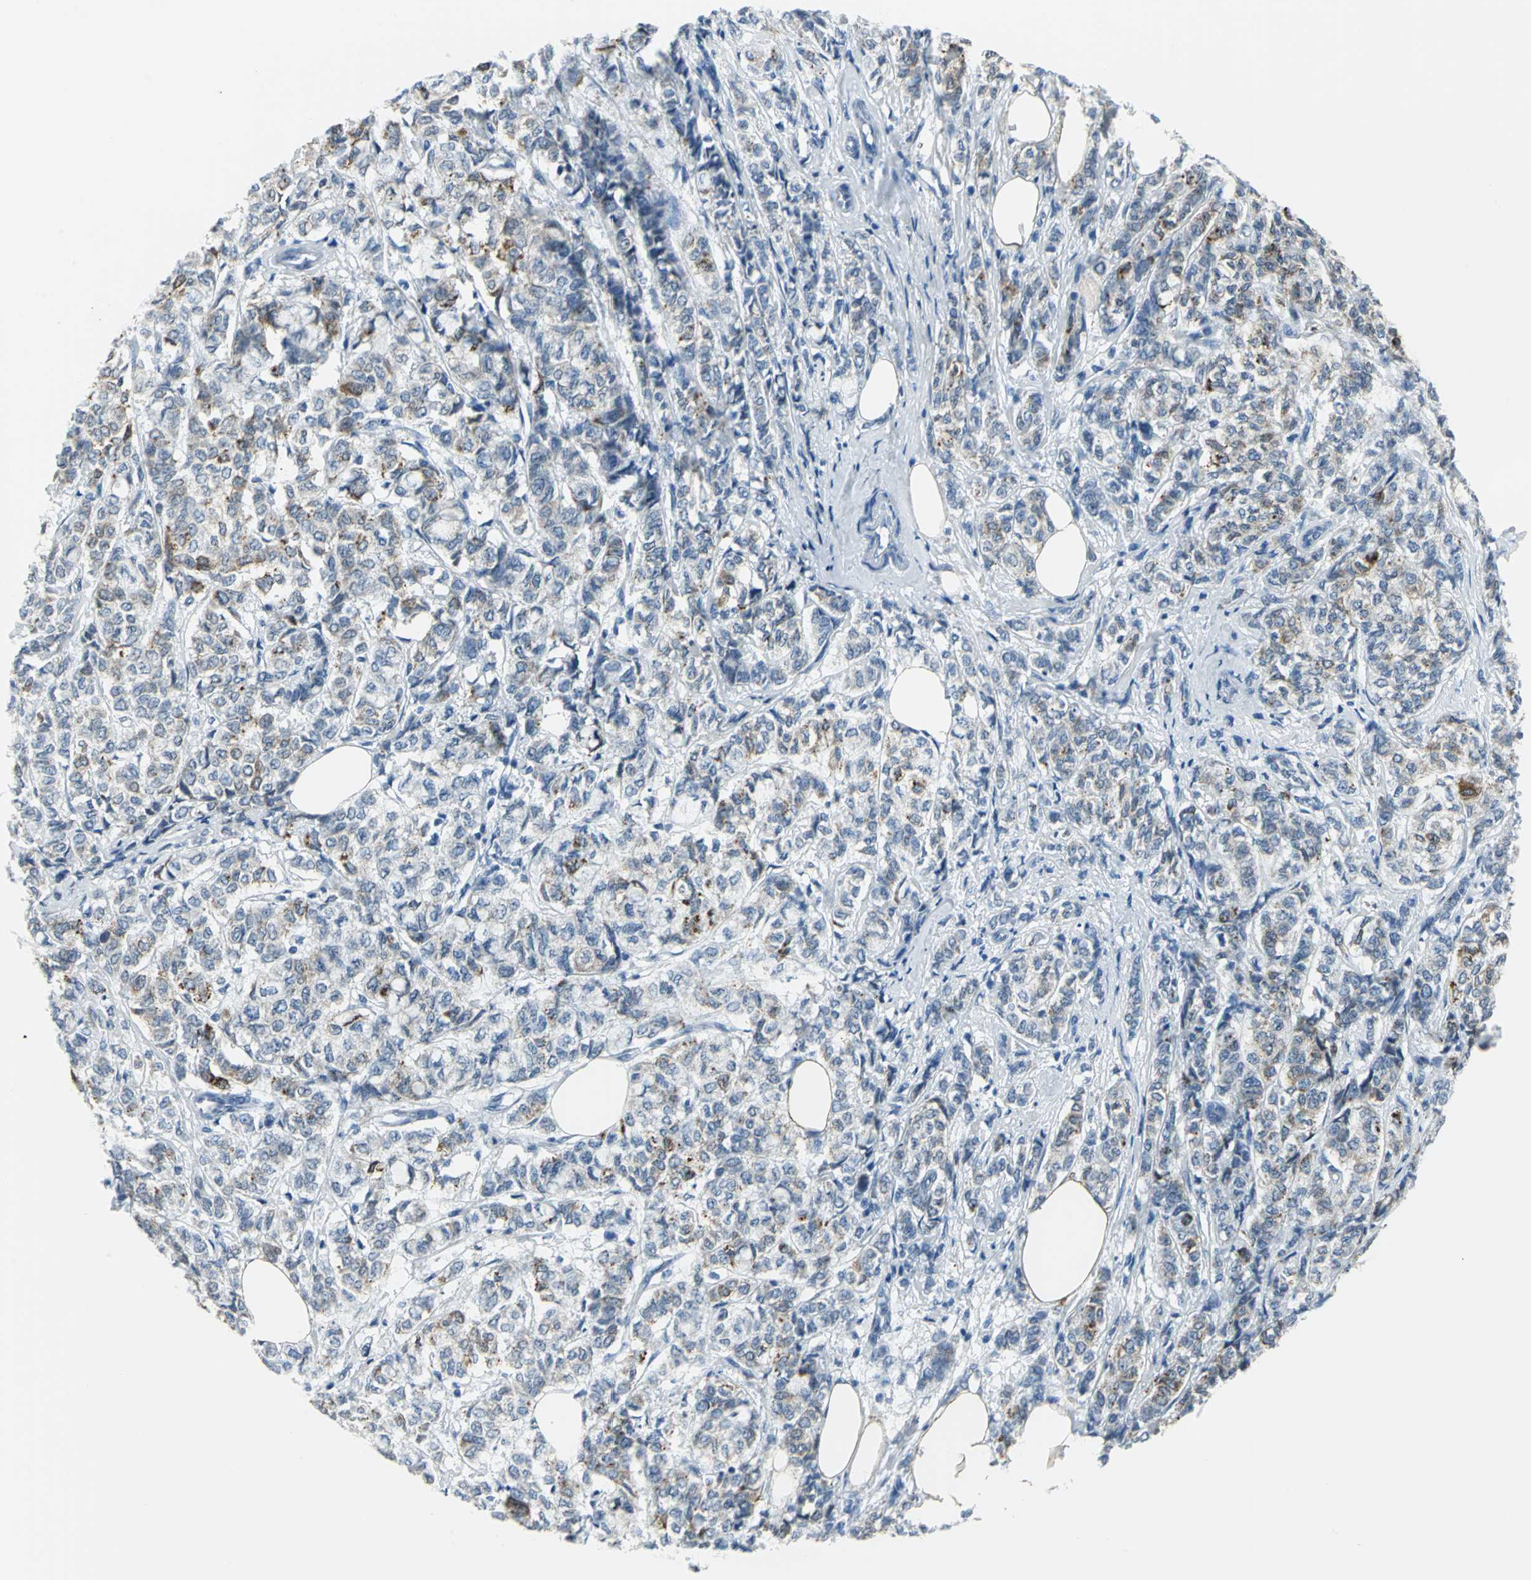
{"staining": {"intensity": "moderate", "quantity": ">75%", "location": "cytoplasmic/membranous"}, "tissue": "breast cancer", "cell_type": "Tumor cells", "image_type": "cancer", "snomed": [{"axis": "morphology", "description": "Lobular carcinoma"}, {"axis": "topography", "description": "Breast"}], "caption": "A high-resolution histopathology image shows immunohistochemistry staining of breast cancer, which reveals moderate cytoplasmic/membranous expression in approximately >75% of tumor cells. The staining is performed using DAB brown chromogen to label protein expression. The nuclei are counter-stained blue using hematoxylin.", "gene": "CYB5A", "patient": {"sex": "female", "age": 60}}